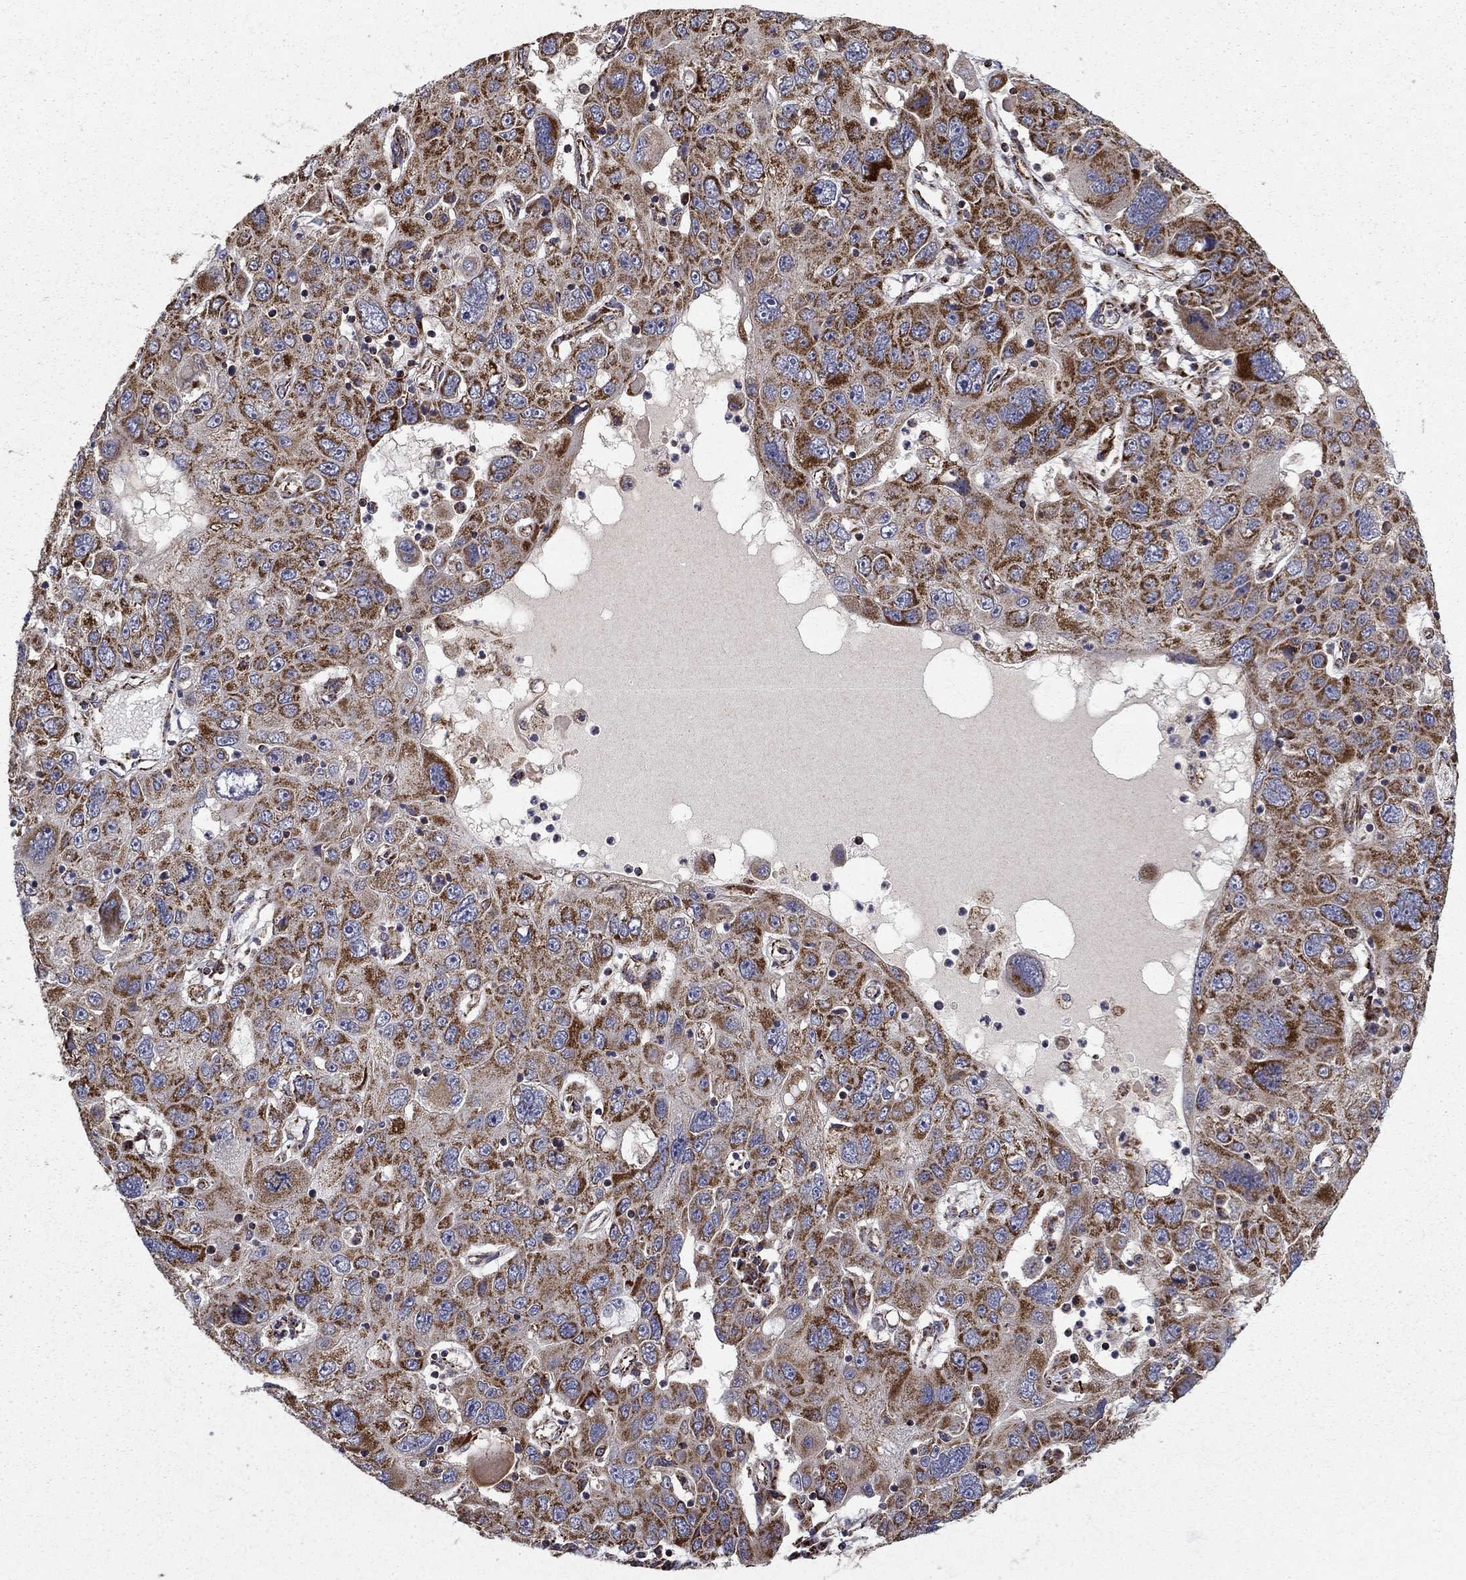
{"staining": {"intensity": "strong", "quantity": "25%-75%", "location": "cytoplasmic/membranous"}, "tissue": "stomach cancer", "cell_type": "Tumor cells", "image_type": "cancer", "snomed": [{"axis": "morphology", "description": "Adenocarcinoma, NOS"}, {"axis": "topography", "description": "Stomach"}], "caption": "Tumor cells display strong cytoplasmic/membranous staining in approximately 25%-75% of cells in stomach adenocarcinoma. Nuclei are stained in blue.", "gene": "NDUFS8", "patient": {"sex": "male", "age": 56}}